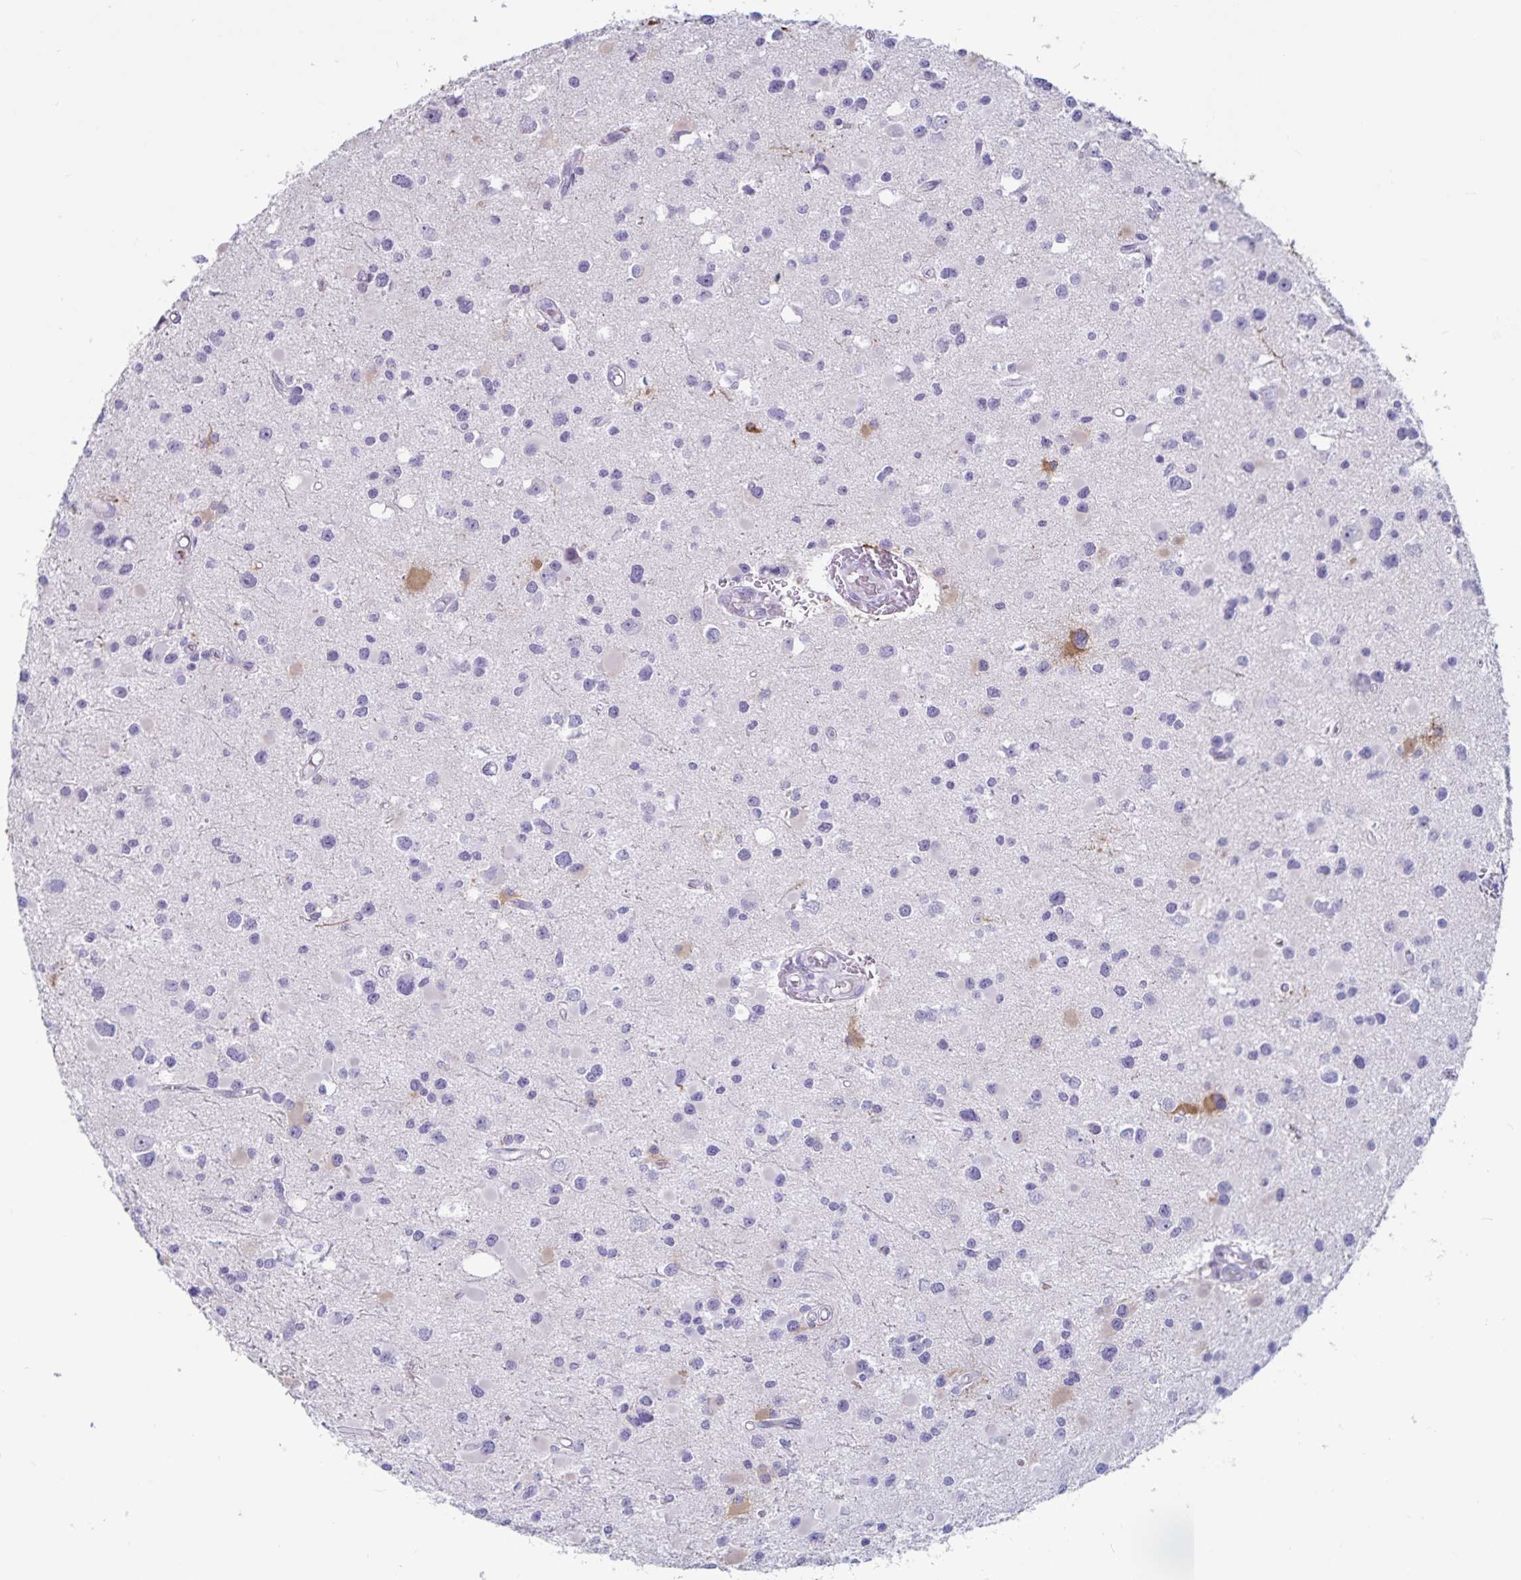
{"staining": {"intensity": "negative", "quantity": "none", "location": "none"}, "tissue": "glioma", "cell_type": "Tumor cells", "image_type": "cancer", "snomed": [{"axis": "morphology", "description": "Glioma, malignant, High grade"}, {"axis": "topography", "description": "Brain"}], "caption": "Immunohistochemistry histopathology image of neoplastic tissue: high-grade glioma (malignant) stained with DAB (3,3'-diaminobenzidine) shows no significant protein positivity in tumor cells. The staining was performed using DAB (3,3'-diaminobenzidine) to visualize the protein expression in brown, while the nuclei were stained in blue with hematoxylin (Magnification: 20x).", "gene": "GNLY", "patient": {"sex": "male", "age": 54}}